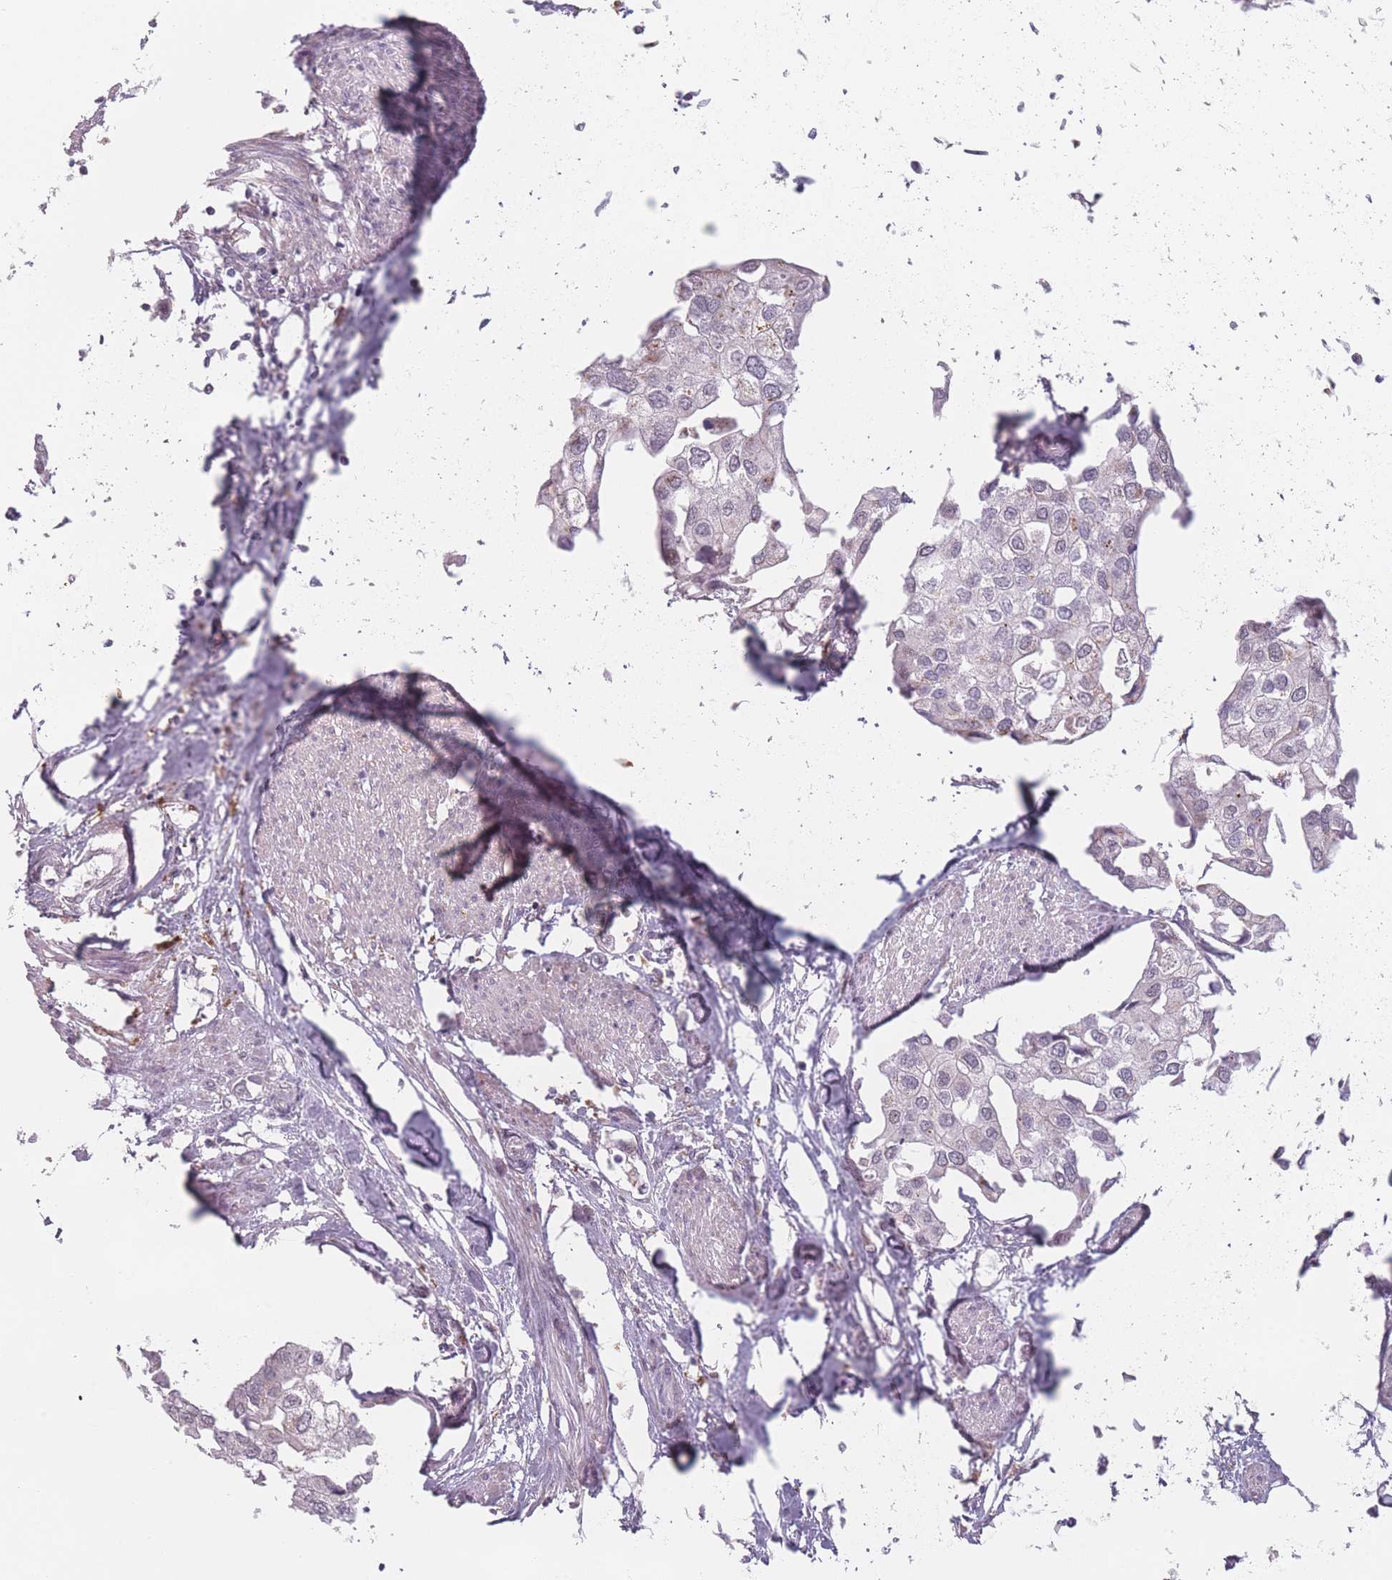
{"staining": {"intensity": "negative", "quantity": "none", "location": "none"}, "tissue": "urothelial cancer", "cell_type": "Tumor cells", "image_type": "cancer", "snomed": [{"axis": "morphology", "description": "Urothelial carcinoma, High grade"}, {"axis": "topography", "description": "Urinary bladder"}], "caption": "Human urothelial carcinoma (high-grade) stained for a protein using immunohistochemistry demonstrates no expression in tumor cells.", "gene": "OR10C1", "patient": {"sex": "male", "age": 64}}